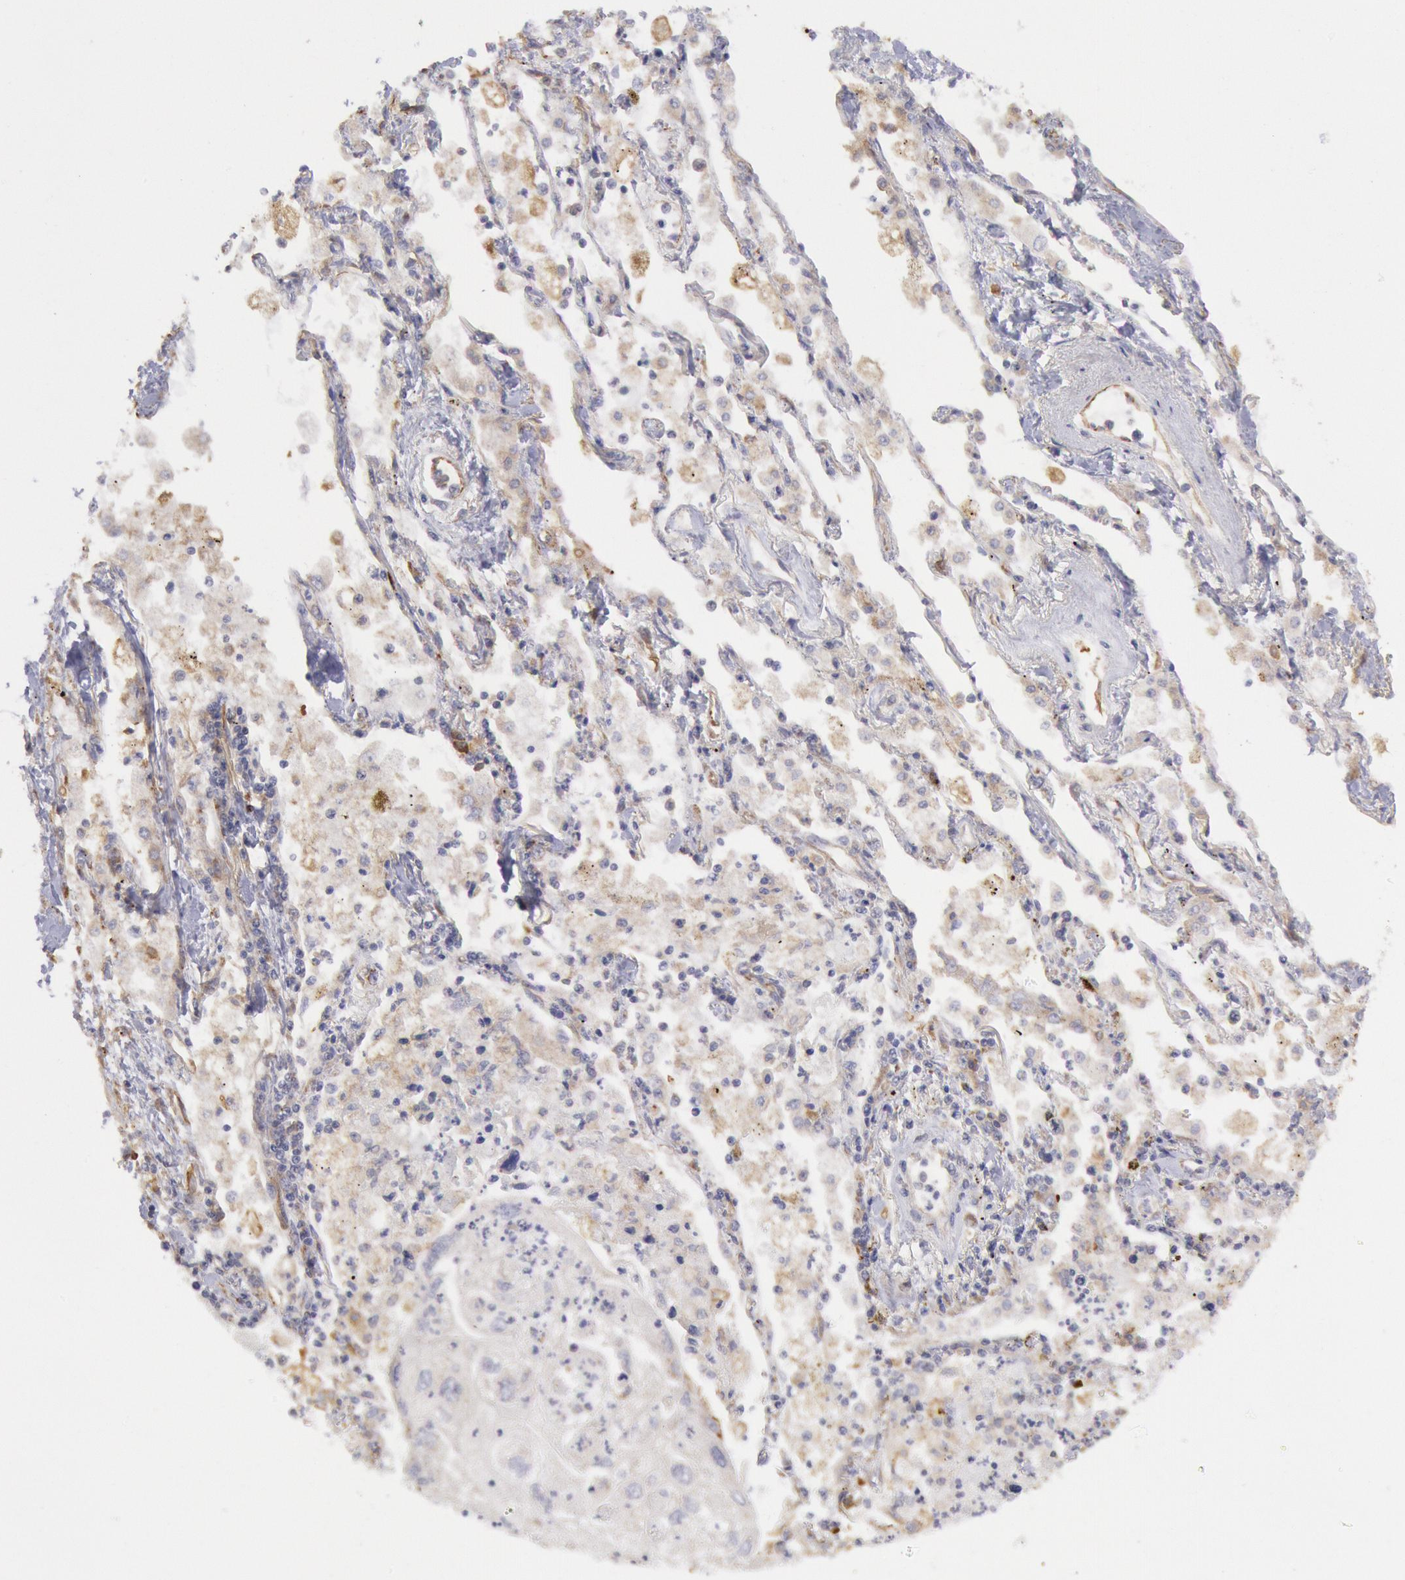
{"staining": {"intensity": "negative", "quantity": "none", "location": "none"}, "tissue": "lung cancer", "cell_type": "Tumor cells", "image_type": "cancer", "snomed": [{"axis": "morphology", "description": "Squamous cell carcinoma, NOS"}, {"axis": "topography", "description": "Lung"}], "caption": "Immunohistochemistry (IHC) of human squamous cell carcinoma (lung) demonstrates no expression in tumor cells.", "gene": "RNF139", "patient": {"sex": "male", "age": 75}}